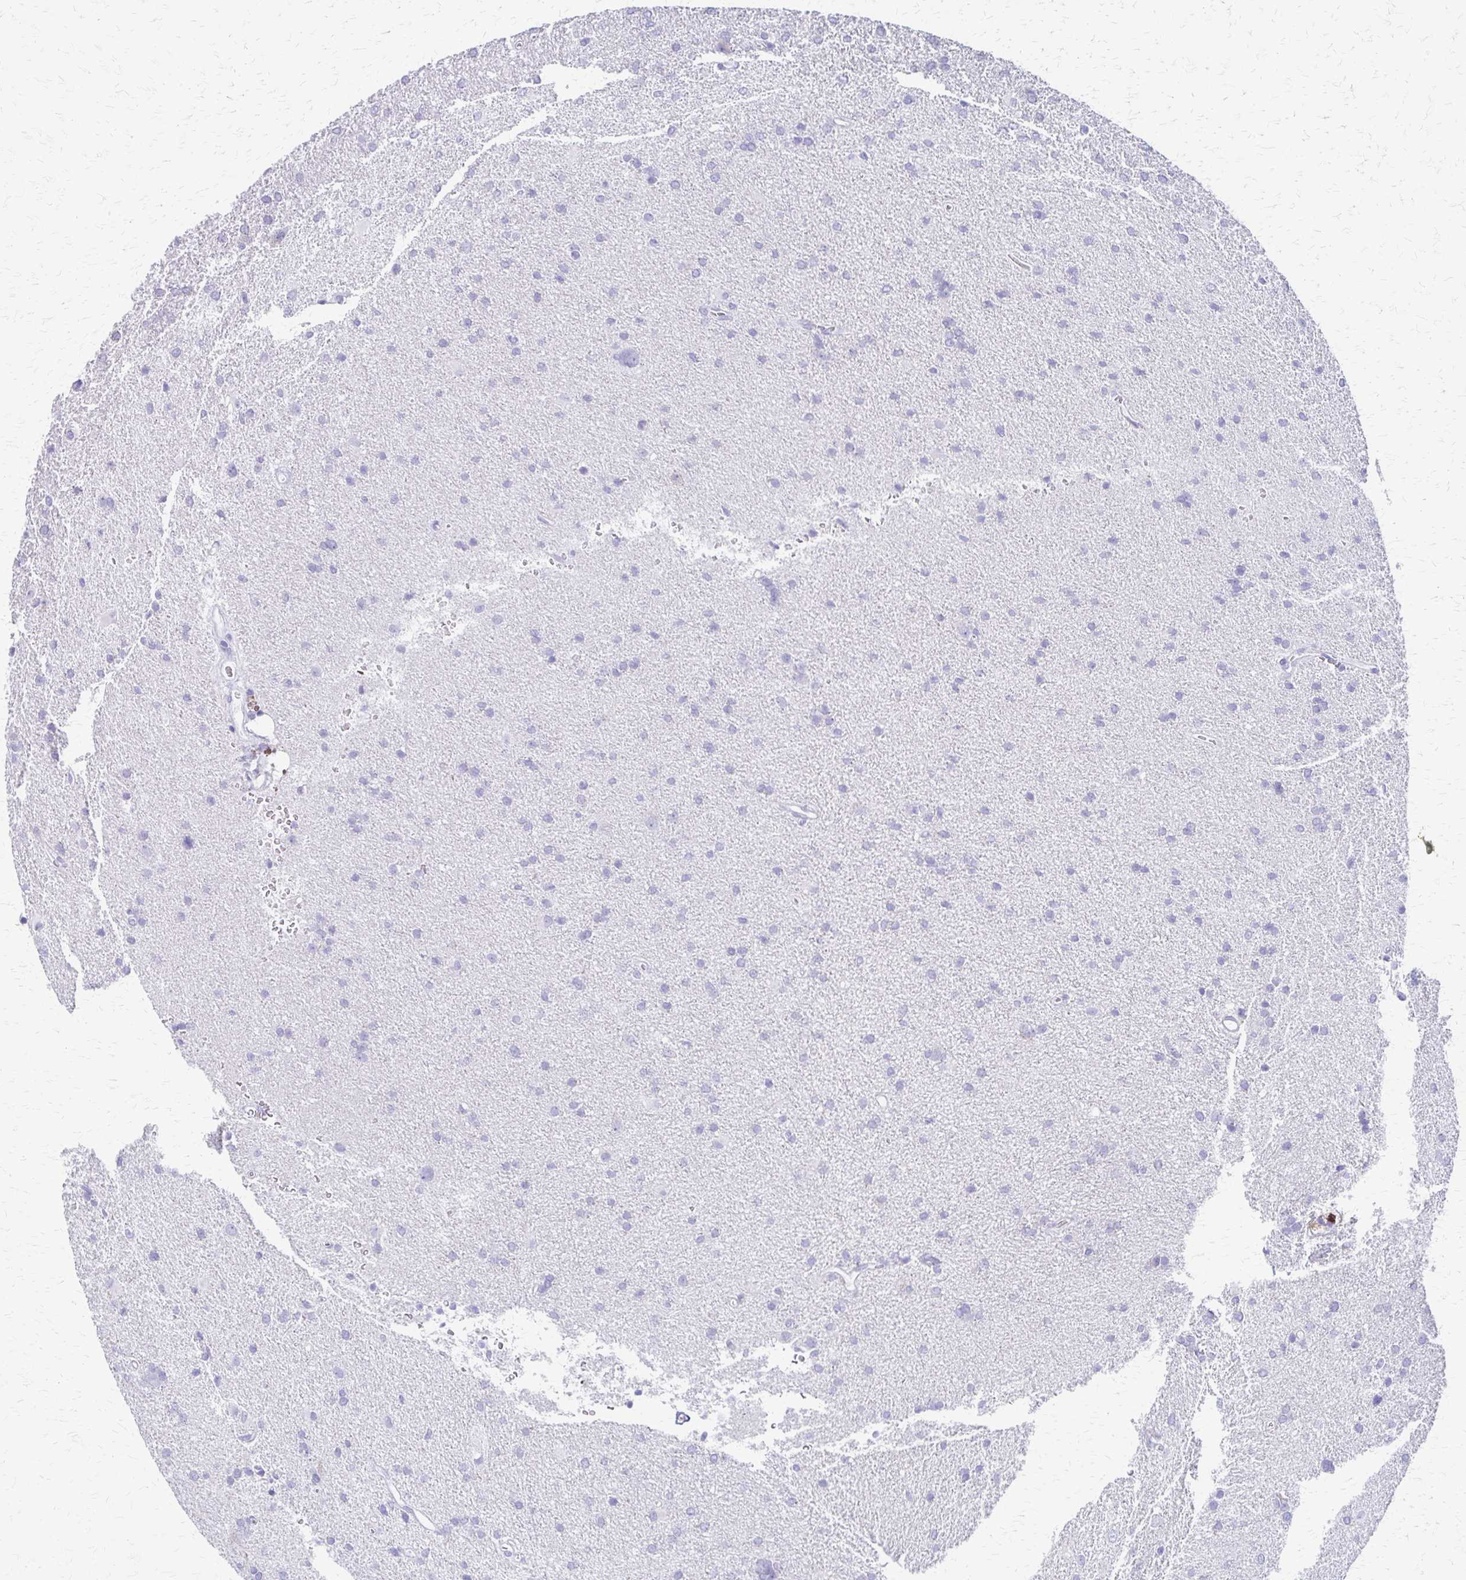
{"staining": {"intensity": "negative", "quantity": "none", "location": "none"}, "tissue": "glioma", "cell_type": "Tumor cells", "image_type": "cancer", "snomed": [{"axis": "morphology", "description": "Glioma, malignant, Low grade"}, {"axis": "topography", "description": "Brain"}], "caption": "This histopathology image is of malignant glioma (low-grade) stained with IHC to label a protein in brown with the nuclei are counter-stained blue. There is no staining in tumor cells.", "gene": "ZSCAN5B", "patient": {"sex": "male", "age": 66}}